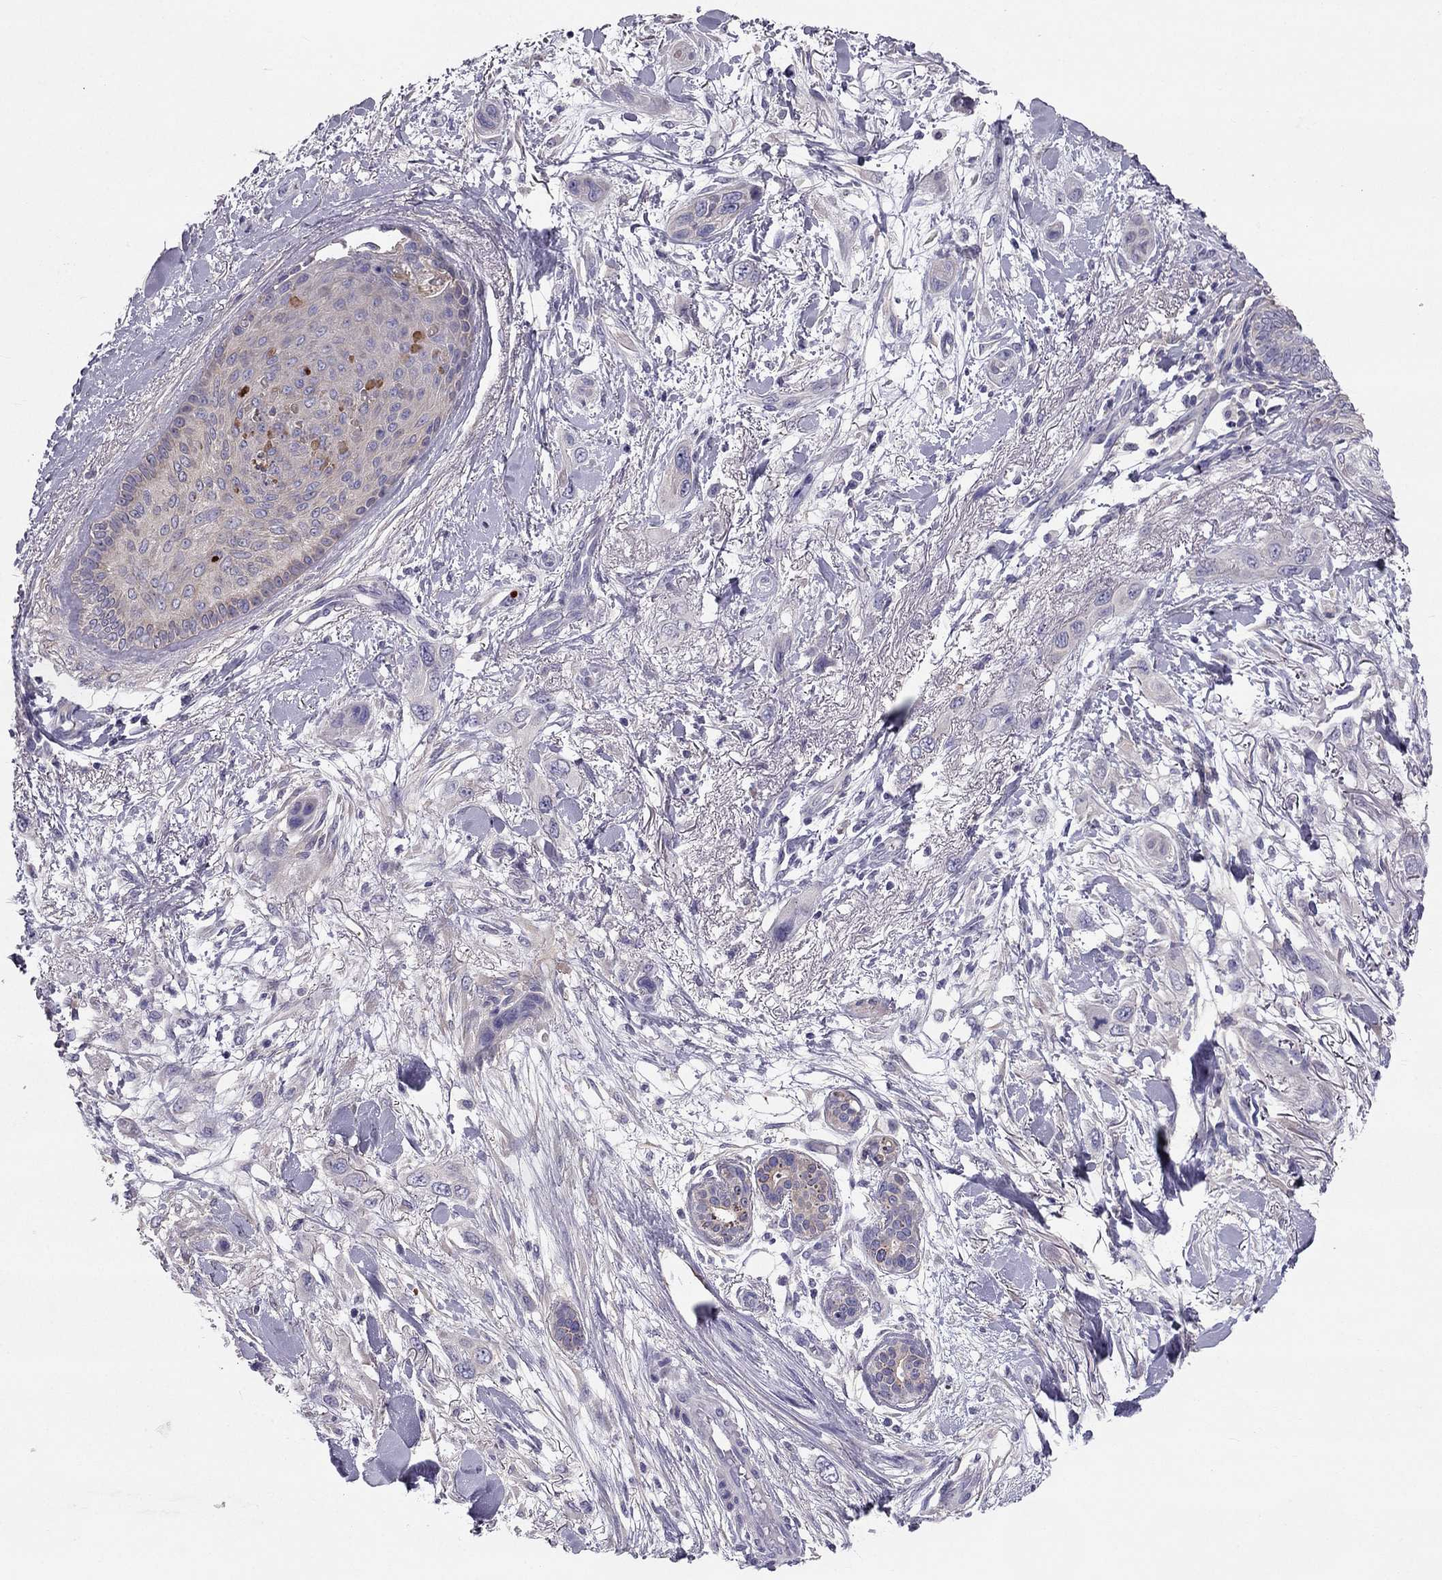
{"staining": {"intensity": "negative", "quantity": "none", "location": "none"}, "tissue": "skin cancer", "cell_type": "Tumor cells", "image_type": "cancer", "snomed": [{"axis": "morphology", "description": "Squamous cell carcinoma, NOS"}, {"axis": "topography", "description": "Skin"}], "caption": "Skin cancer was stained to show a protein in brown. There is no significant positivity in tumor cells.", "gene": "SYT5", "patient": {"sex": "male", "age": 79}}